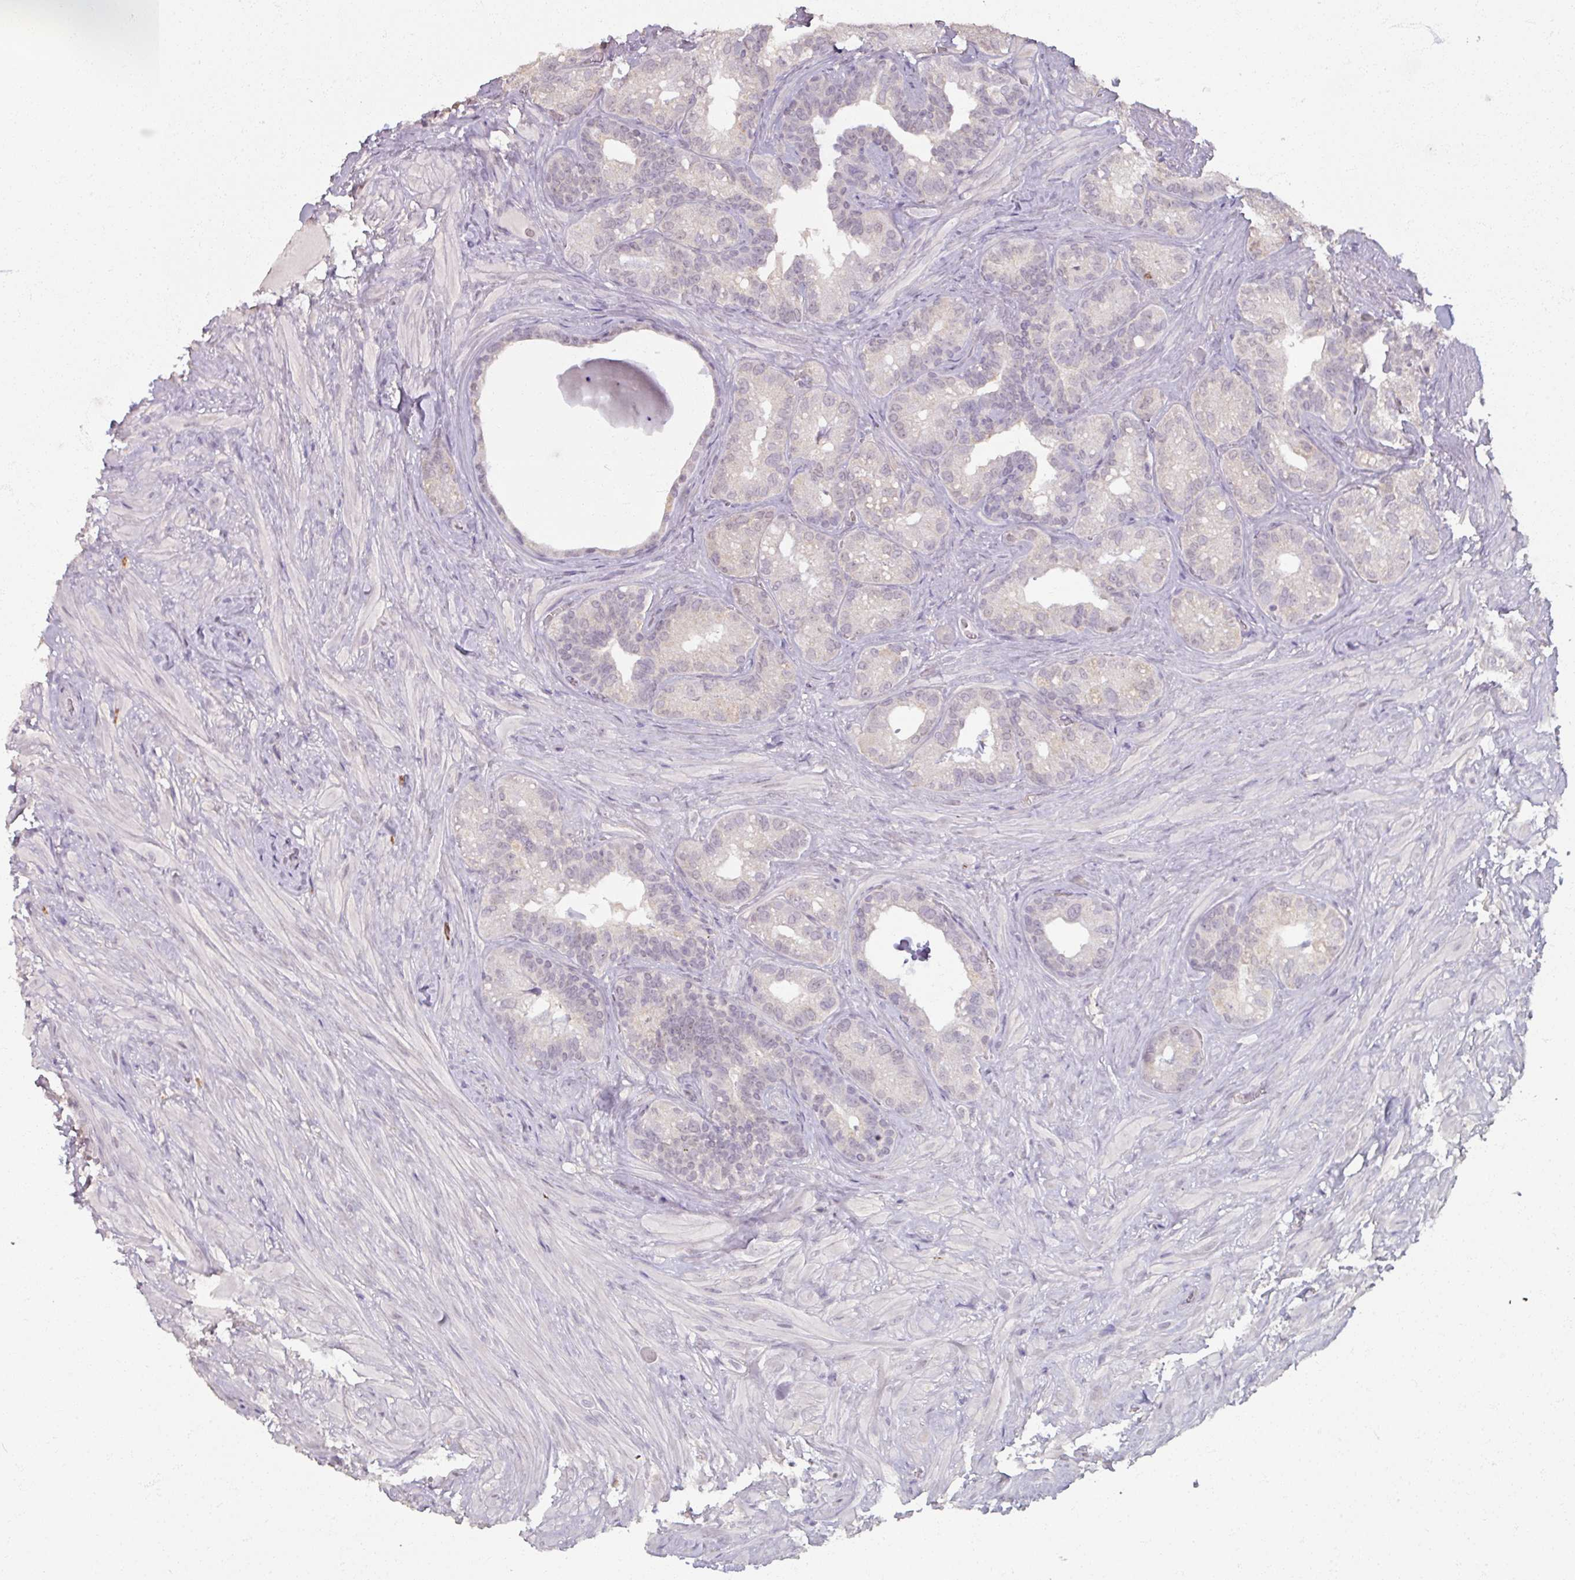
{"staining": {"intensity": "negative", "quantity": "none", "location": "none"}, "tissue": "seminal vesicle", "cell_type": "Glandular cells", "image_type": "normal", "snomed": [{"axis": "morphology", "description": "Normal tissue, NOS"}, {"axis": "topography", "description": "Seminal veicle"}], "caption": "Seminal vesicle was stained to show a protein in brown. There is no significant expression in glandular cells.", "gene": "SOX11", "patient": {"sex": "male", "age": 60}}